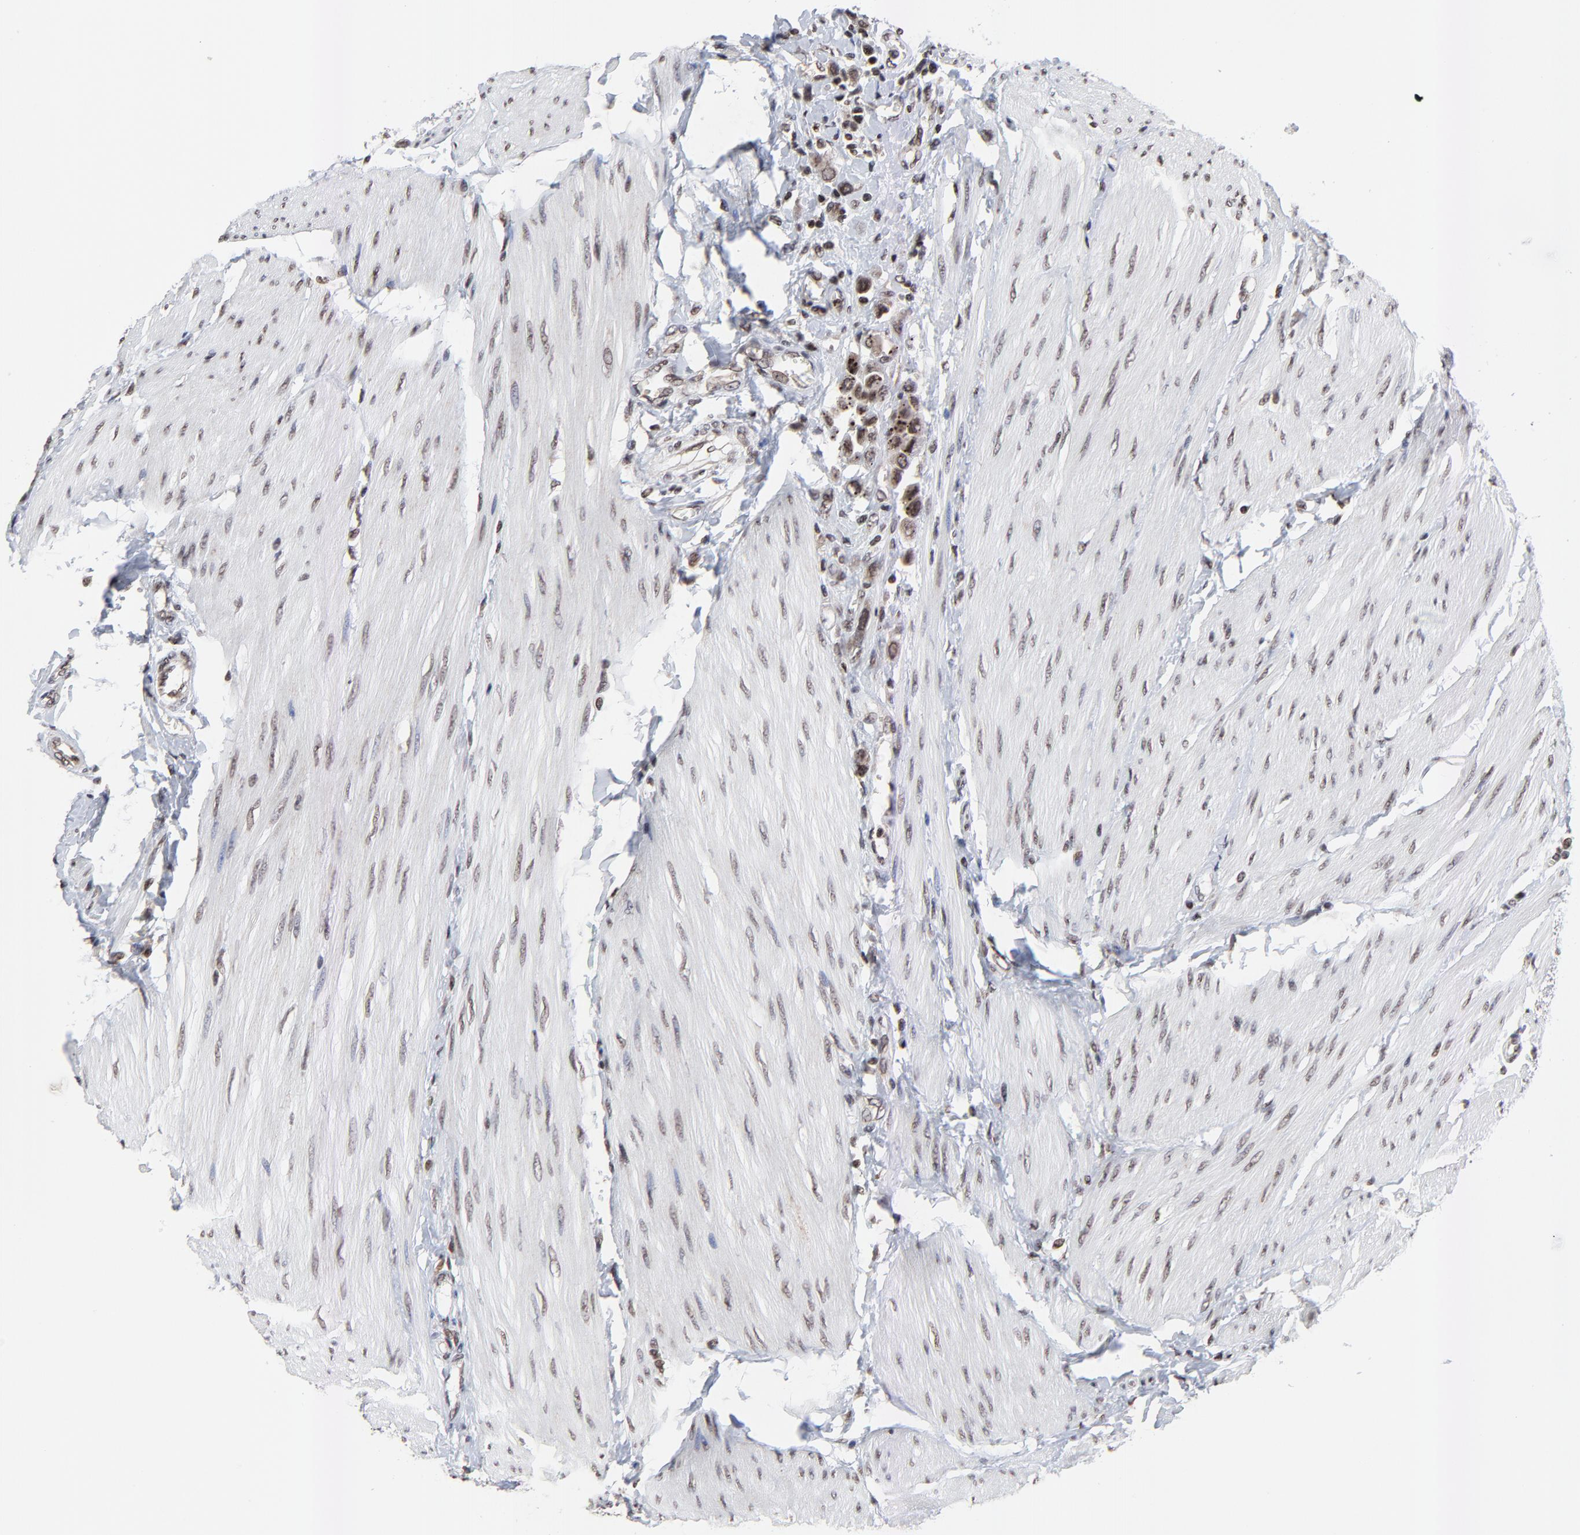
{"staining": {"intensity": "strong", "quantity": ">75%", "location": "cytoplasmic/membranous,nuclear"}, "tissue": "urothelial cancer", "cell_type": "Tumor cells", "image_type": "cancer", "snomed": [{"axis": "morphology", "description": "Urothelial carcinoma, High grade"}, {"axis": "topography", "description": "Urinary bladder"}], "caption": "IHC (DAB (3,3'-diaminobenzidine)) staining of urothelial cancer demonstrates strong cytoplasmic/membranous and nuclear protein expression in approximately >75% of tumor cells.", "gene": "ZNF777", "patient": {"sex": "male", "age": 50}}